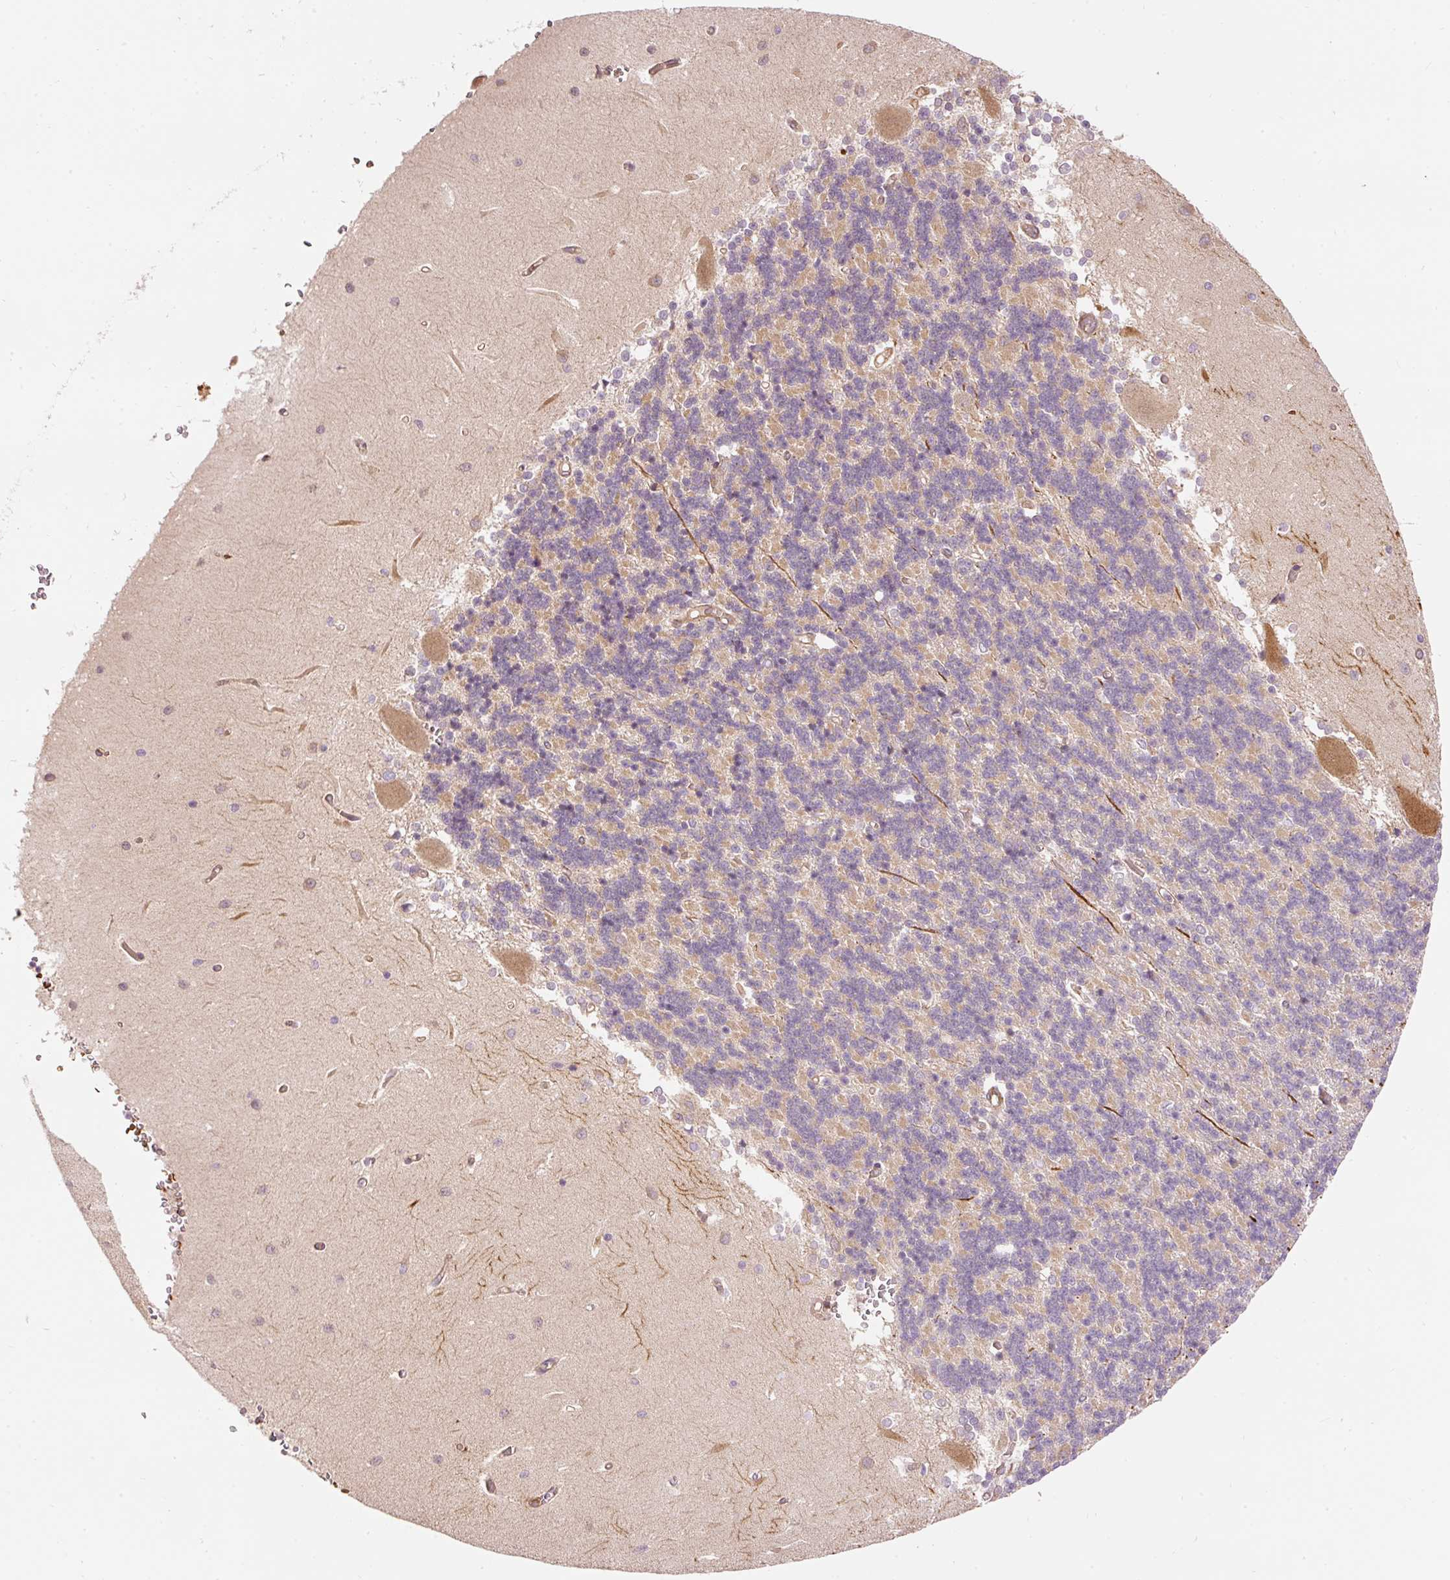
{"staining": {"intensity": "moderate", "quantity": "25%-75%", "location": "cytoplasmic/membranous"}, "tissue": "cerebellum", "cell_type": "Cells in granular layer", "image_type": "normal", "snomed": [{"axis": "morphology", "description": "Normal tissue, NOS"}, {"axis": "topography", "description": "Cerebellum"}], "caption": "A brown stain shows moderate cytoplasmic/membranous staining of a protein in cells in granular layer of benign human cerebellum.", "gene": "ADCY4", "patient": {"sex": "male", "age": 37}}